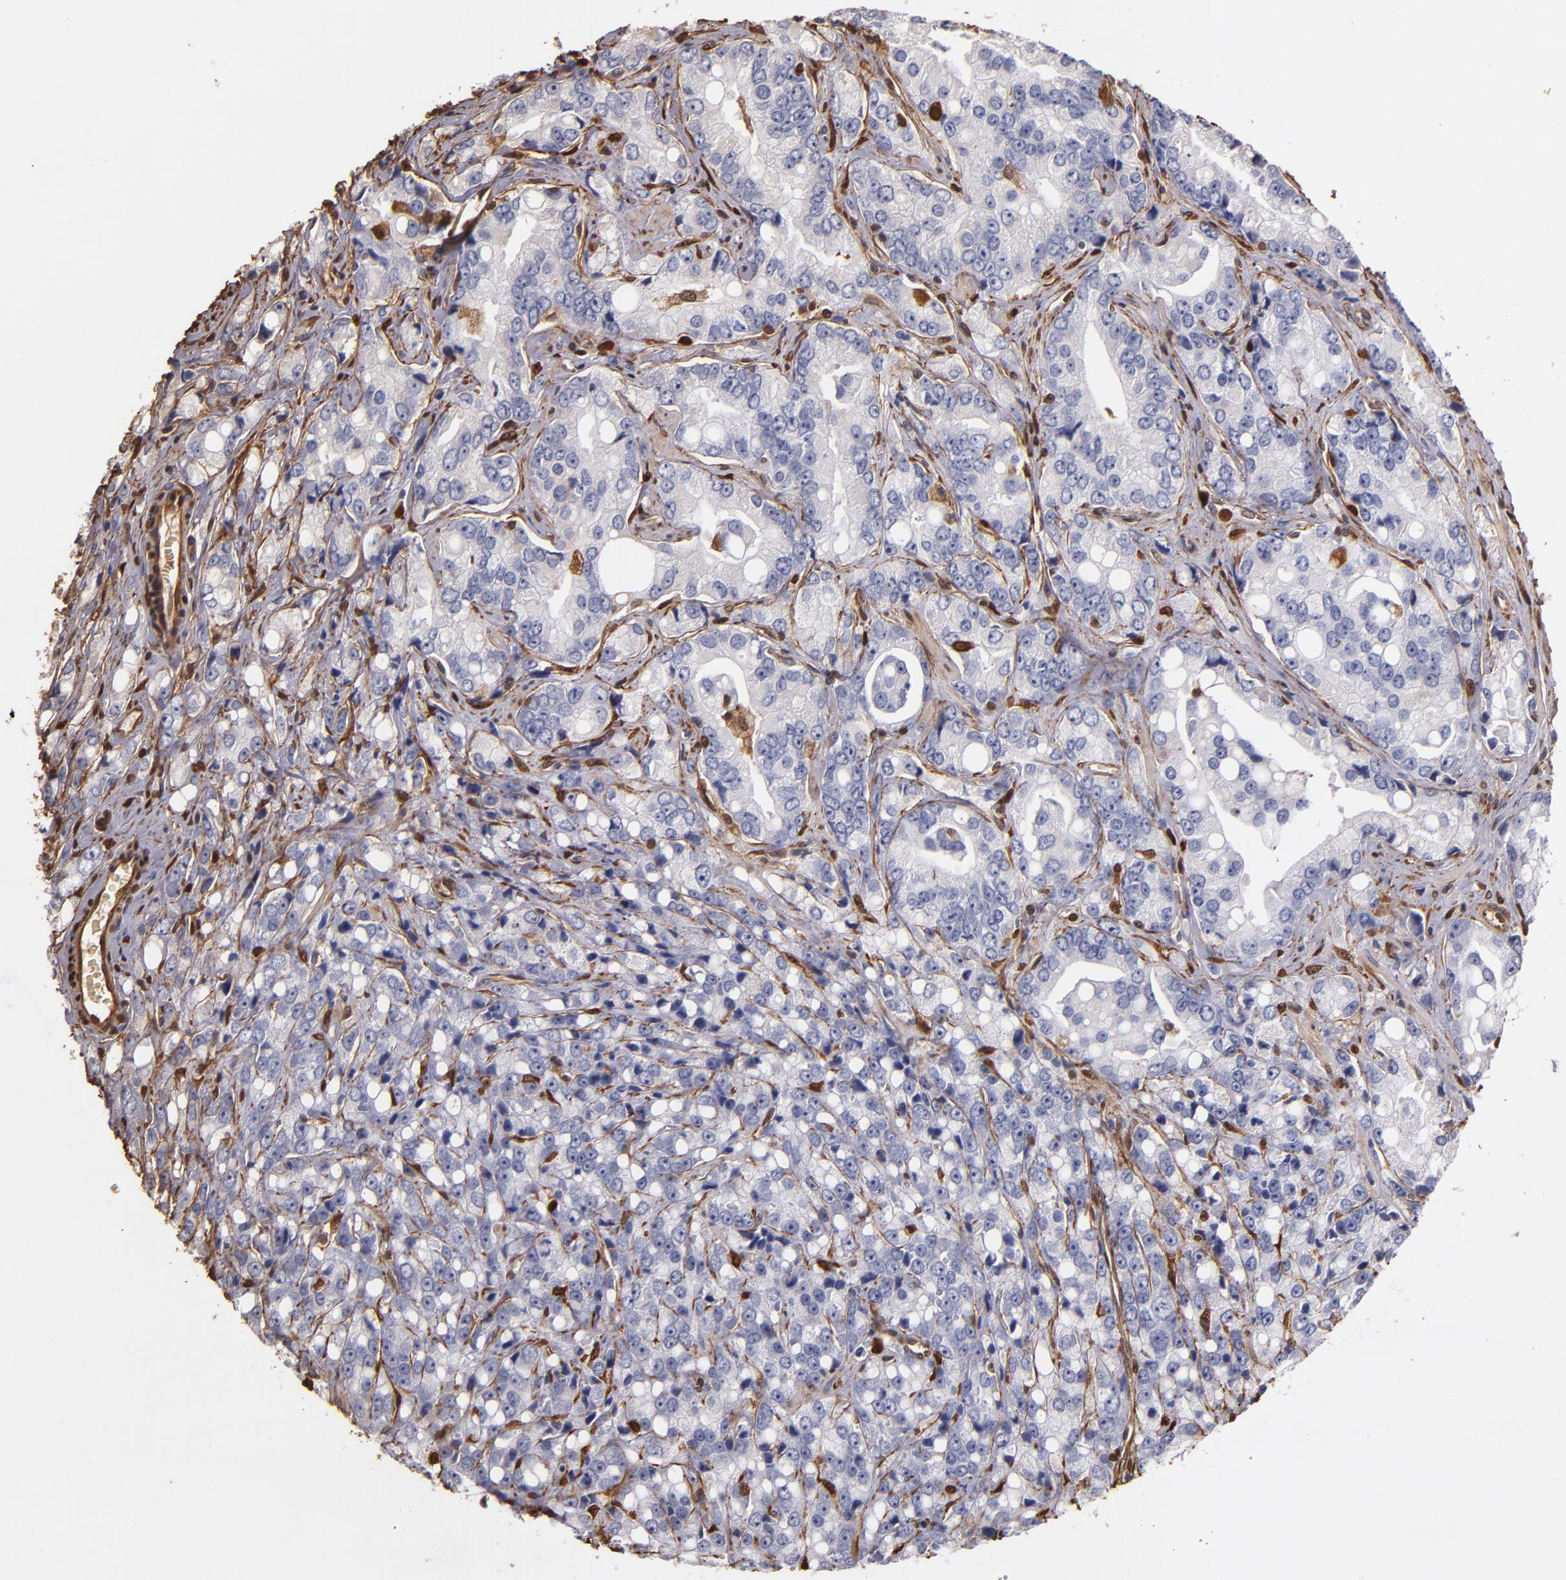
{"staining": {"intensity": "negative", "quantity": "none", "location": "none"}, "tissue": "prostate cancer", "cell_type": "Tumor cells", "image_type": "cancer", "snomed": [{"axis": "morphology", "description": "Adenocarcinoma, High grade"}, {"axis": "topography", "description": "Prostate"}], "caption": "Photomicrograph shows no significant protein staining in tumor cells of prostate cancer.", "gene": "S100A6", "patient": {"sex": "male", "age": 67}}